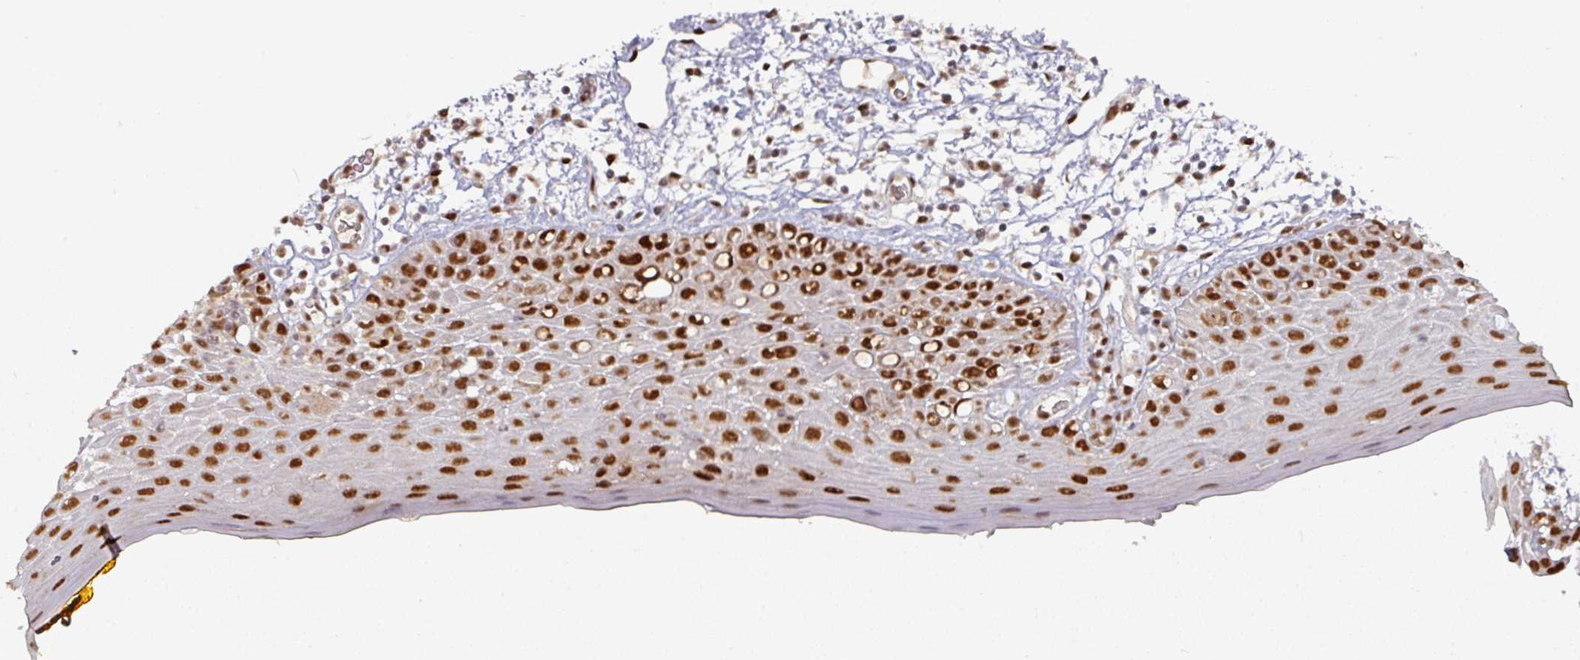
{"staining": {"intensity": "strong", "quantity": ">75%", "location": "nuclear"}, "tissue": "oral mucosa", "cell_type": "Squamous epithelial cells", "image_type": "normal", "snomed": [{"axis": "morphology", "description": "Normal tissue, NOS"}, {"axis": "morphology", "description": "Squamous cell carcinoma, NOS"}, {"axis": "topography", "description": "Oral tissue"}, {"axis": "topography", "description": "Tounge, NOS"}, {"axis": "topography", "description": "Head-Neck"}], "caption": "The histopathology image demonstrates immunohistochemical staining of unremarkable oral mucosa. There is strong nuclear expression is appreciated in about >75% of squamous epithelial cells.", "gene": "ENSG00000289690", "patient": {"sex": "male", "age": 76}}